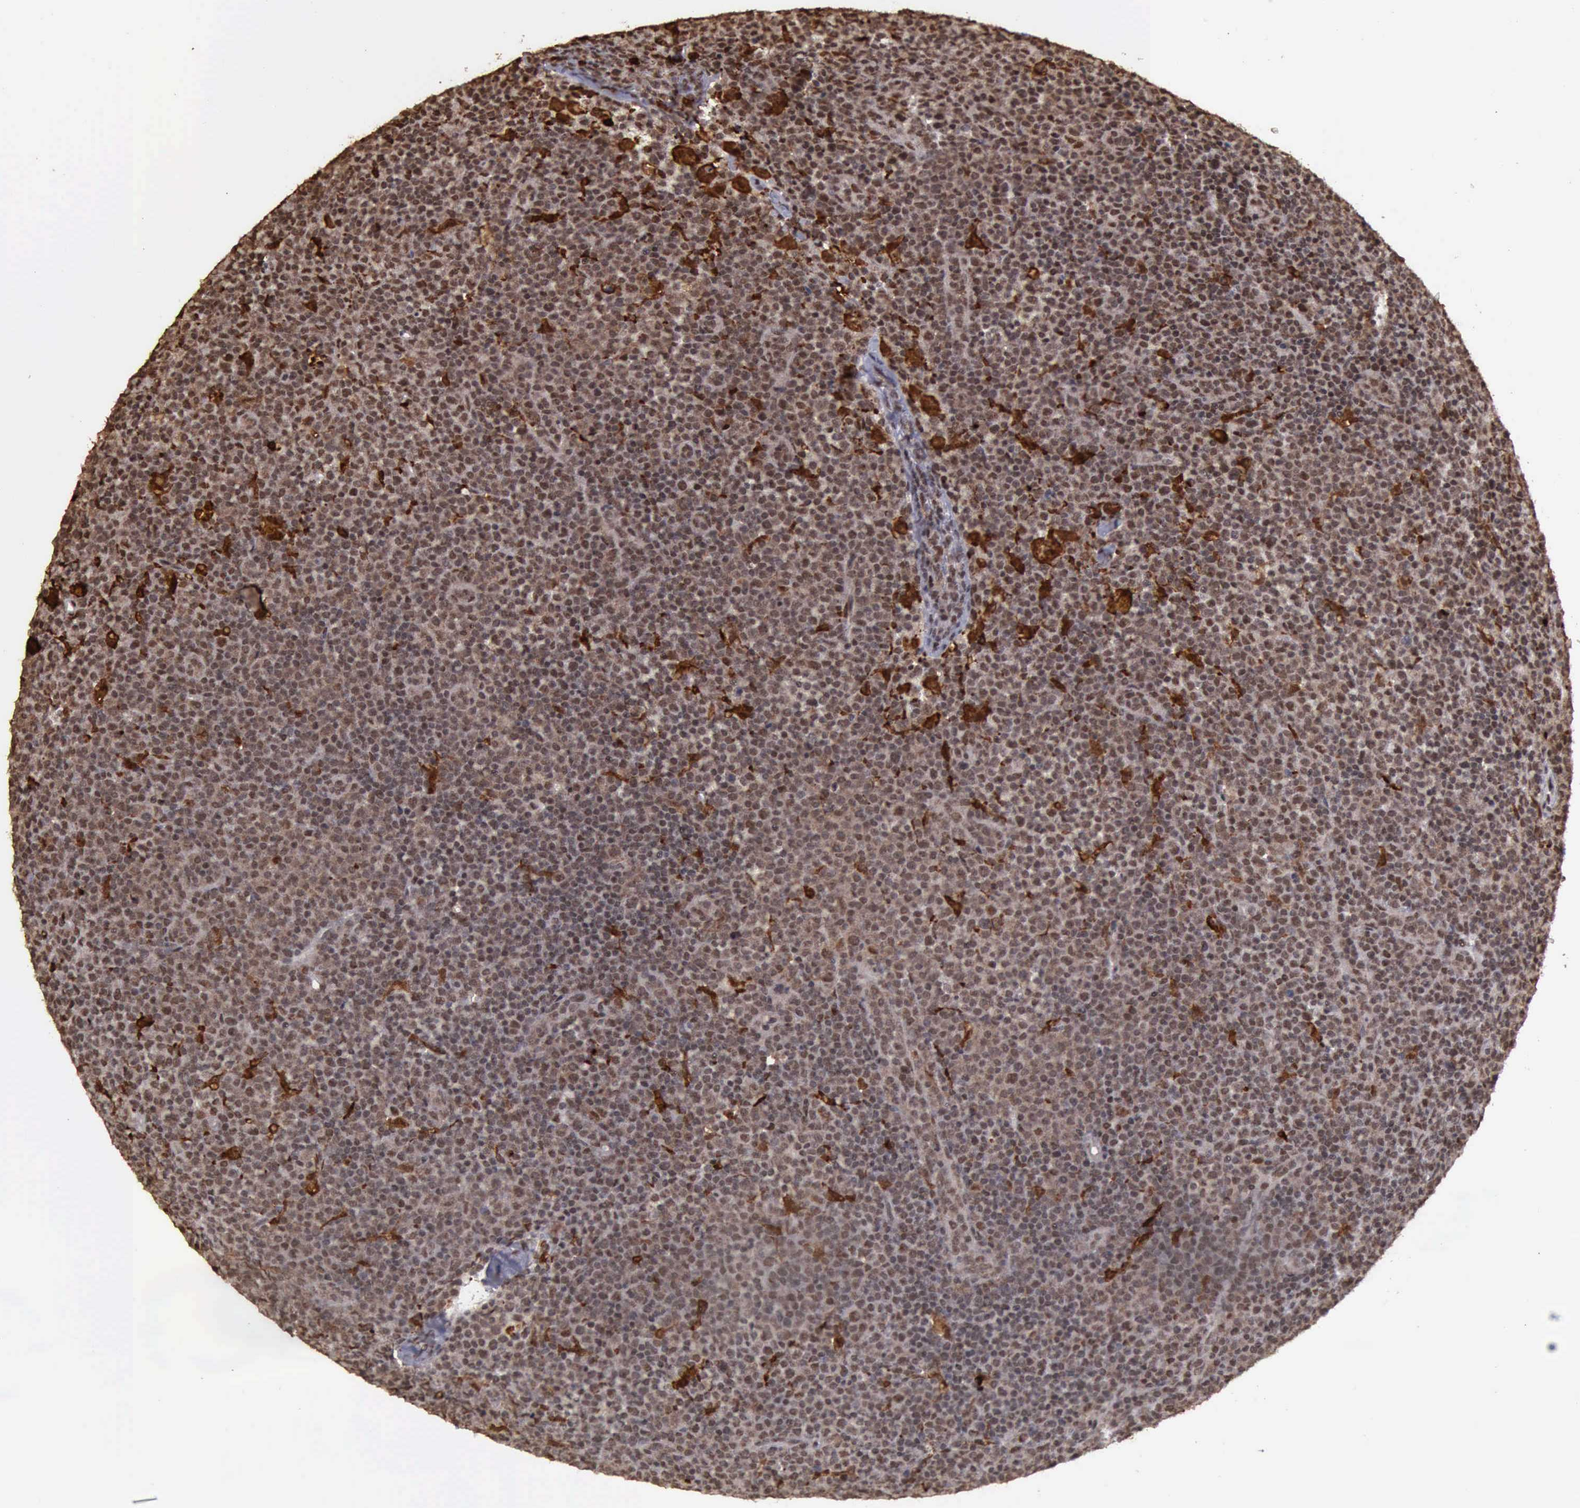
{"staining": {"intensity": "strong", "quantity": ">75%", "location": "cytoplasmic/membranous,nuclear"}, "tissue": "lymphoma", "cell_type": "Tumor cells", "image_type": "cancer", "snomed": [{"axis": "morphology", "description": "Malignant lymphoma, non-Hodgkin's type, Low grade"}, {"axis": "topography", "description": "Lymph node"}], "caption": "This micrograph displays IHC staining of human lymphoma, with high strong cytoplasmic/membranous and nuclear staining in approximately >75% of tumor cells.", "gene": "TRMT2A", "patient": {"sex": "male", "age": 50}}